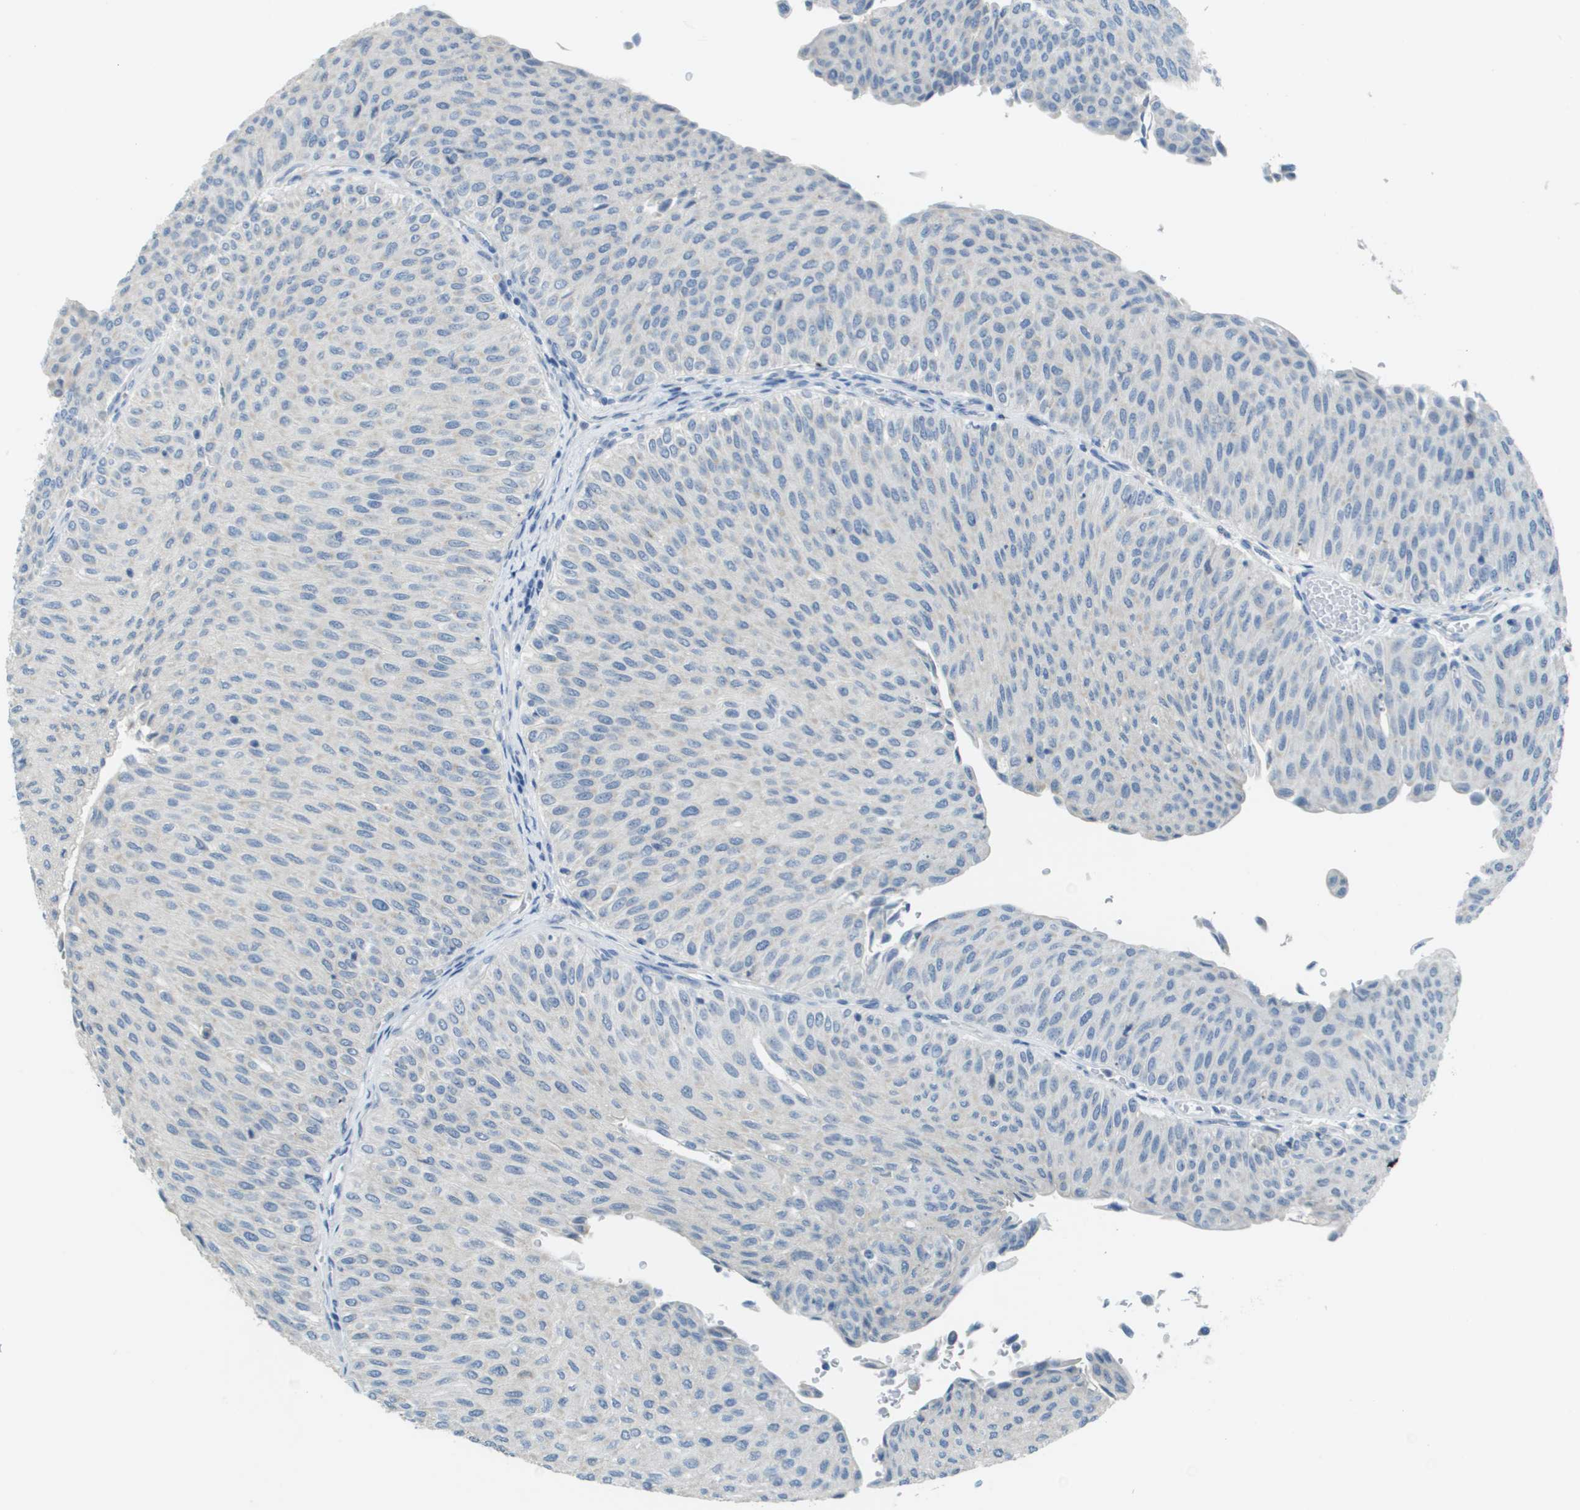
{"staining": {"intensity": "negative", "quantity": "none", "location": "none"}, "tissue": "urothelial cancer", "cell_type": "Tumor cells", "image_type": "cancer", "snomed": [{"axis": "morphology", "description": "Urothelial carcinoma, Low grade"}, {"axis": "topography", "description": "Urinary bladder"}], "caption": "Protein analysis of urothelial cancer displays no significant expression in tumor cells. The staining is performed using DAB brown chromogen with nuclei counter-stained in using hematoxylin.", "gene": "PTGDR2", "patient": {"sex": "male", "age": 78}}